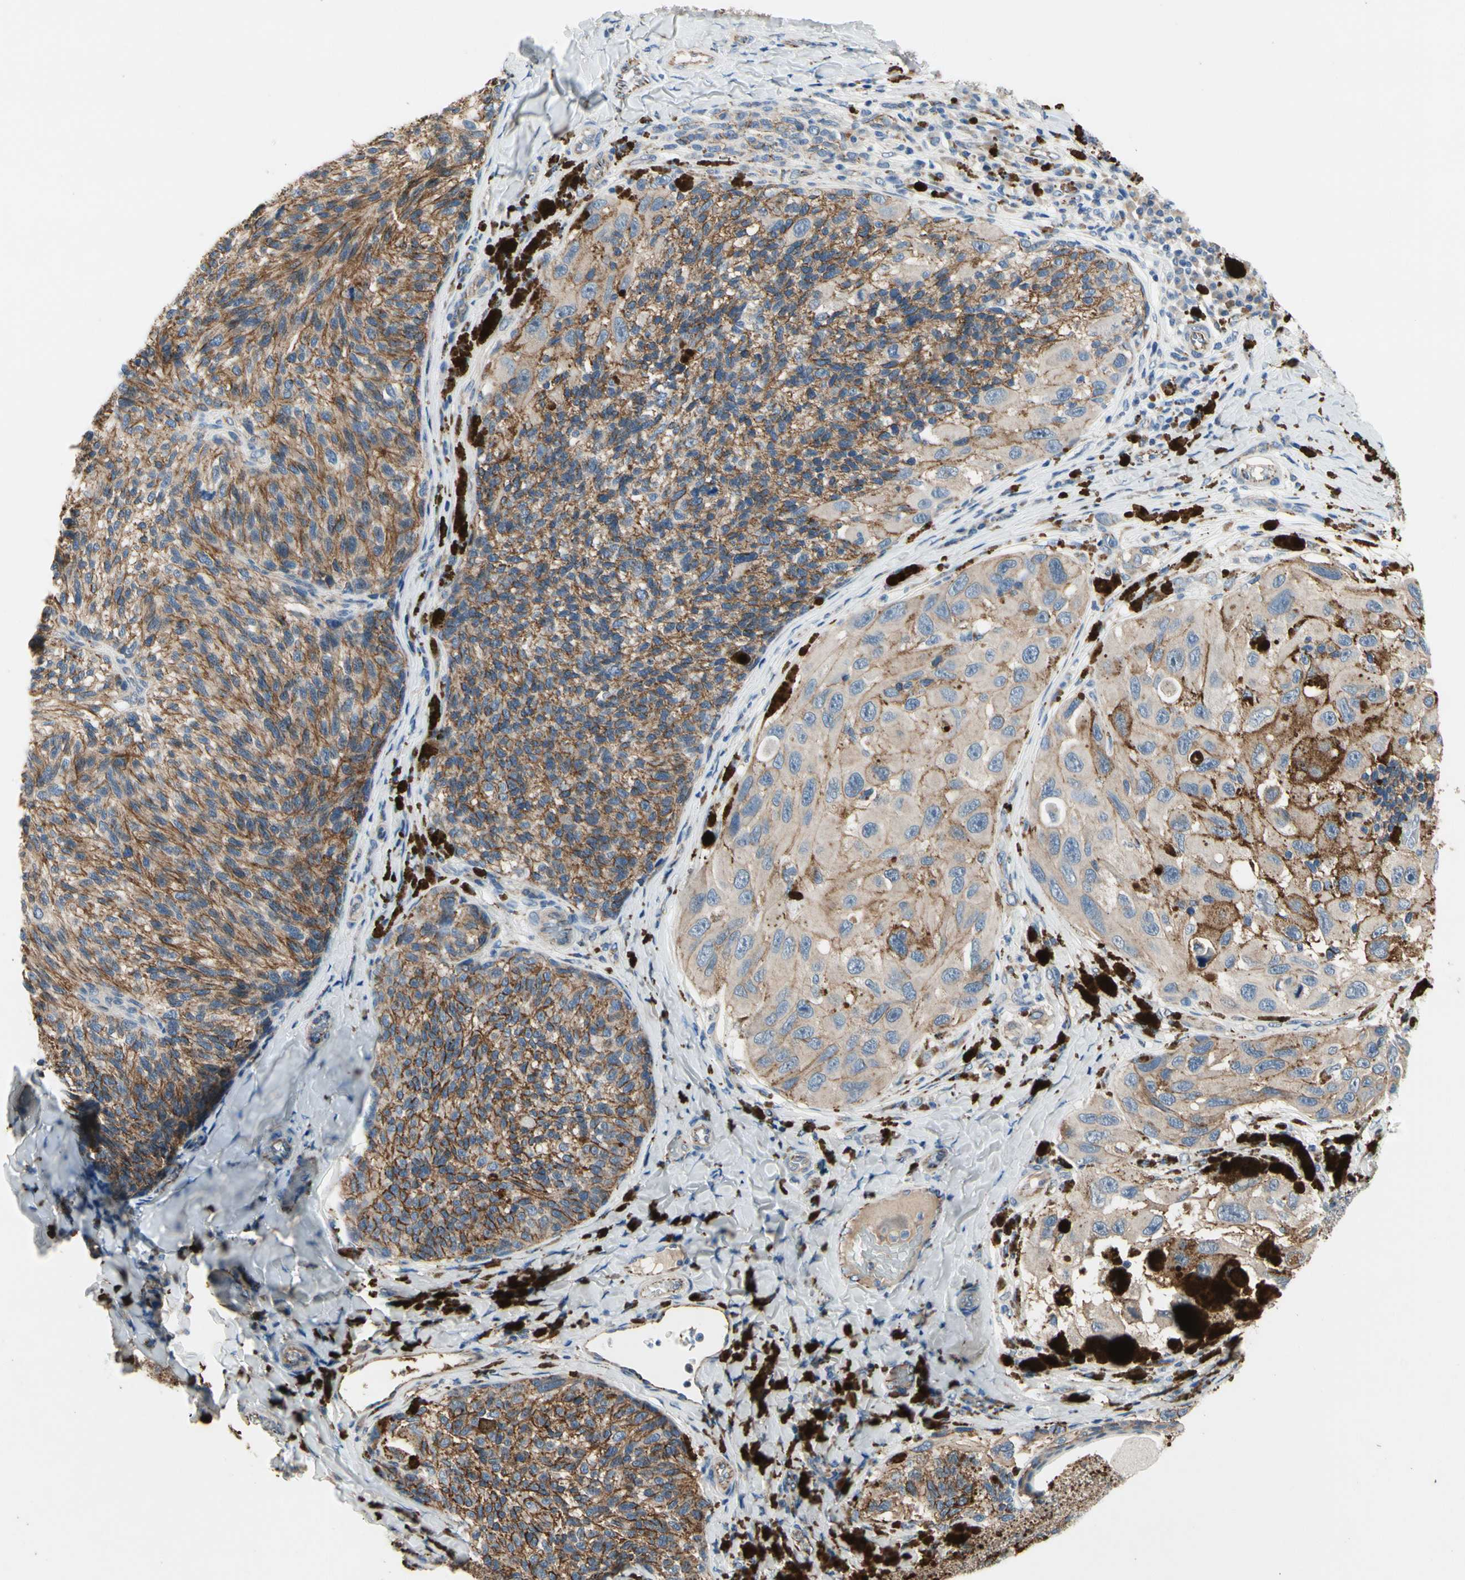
{"staining": {"intensity": "moderate", "quantity": ">75%", "location": "cytoplasmic/membranous"}, "tissue": "melanoma", "cell_type": "Tumor cells", "image_type": "cancer", "snomed": [{"axis": "morphology", "description": "Malignant melanoma, NOS"}, {"axis": "topography", "description": "Skin"}], "caption": "Brown immunohistochemical staining in human malignant melanoma shows moderate cytoplasmic/membranous positivity in about >75% of tumor cells. (brown staining indicates protein expression, while blue staining denotes nuclei).", "gene": "LGR6", "patient": {"sex": "female", "age": 73}}